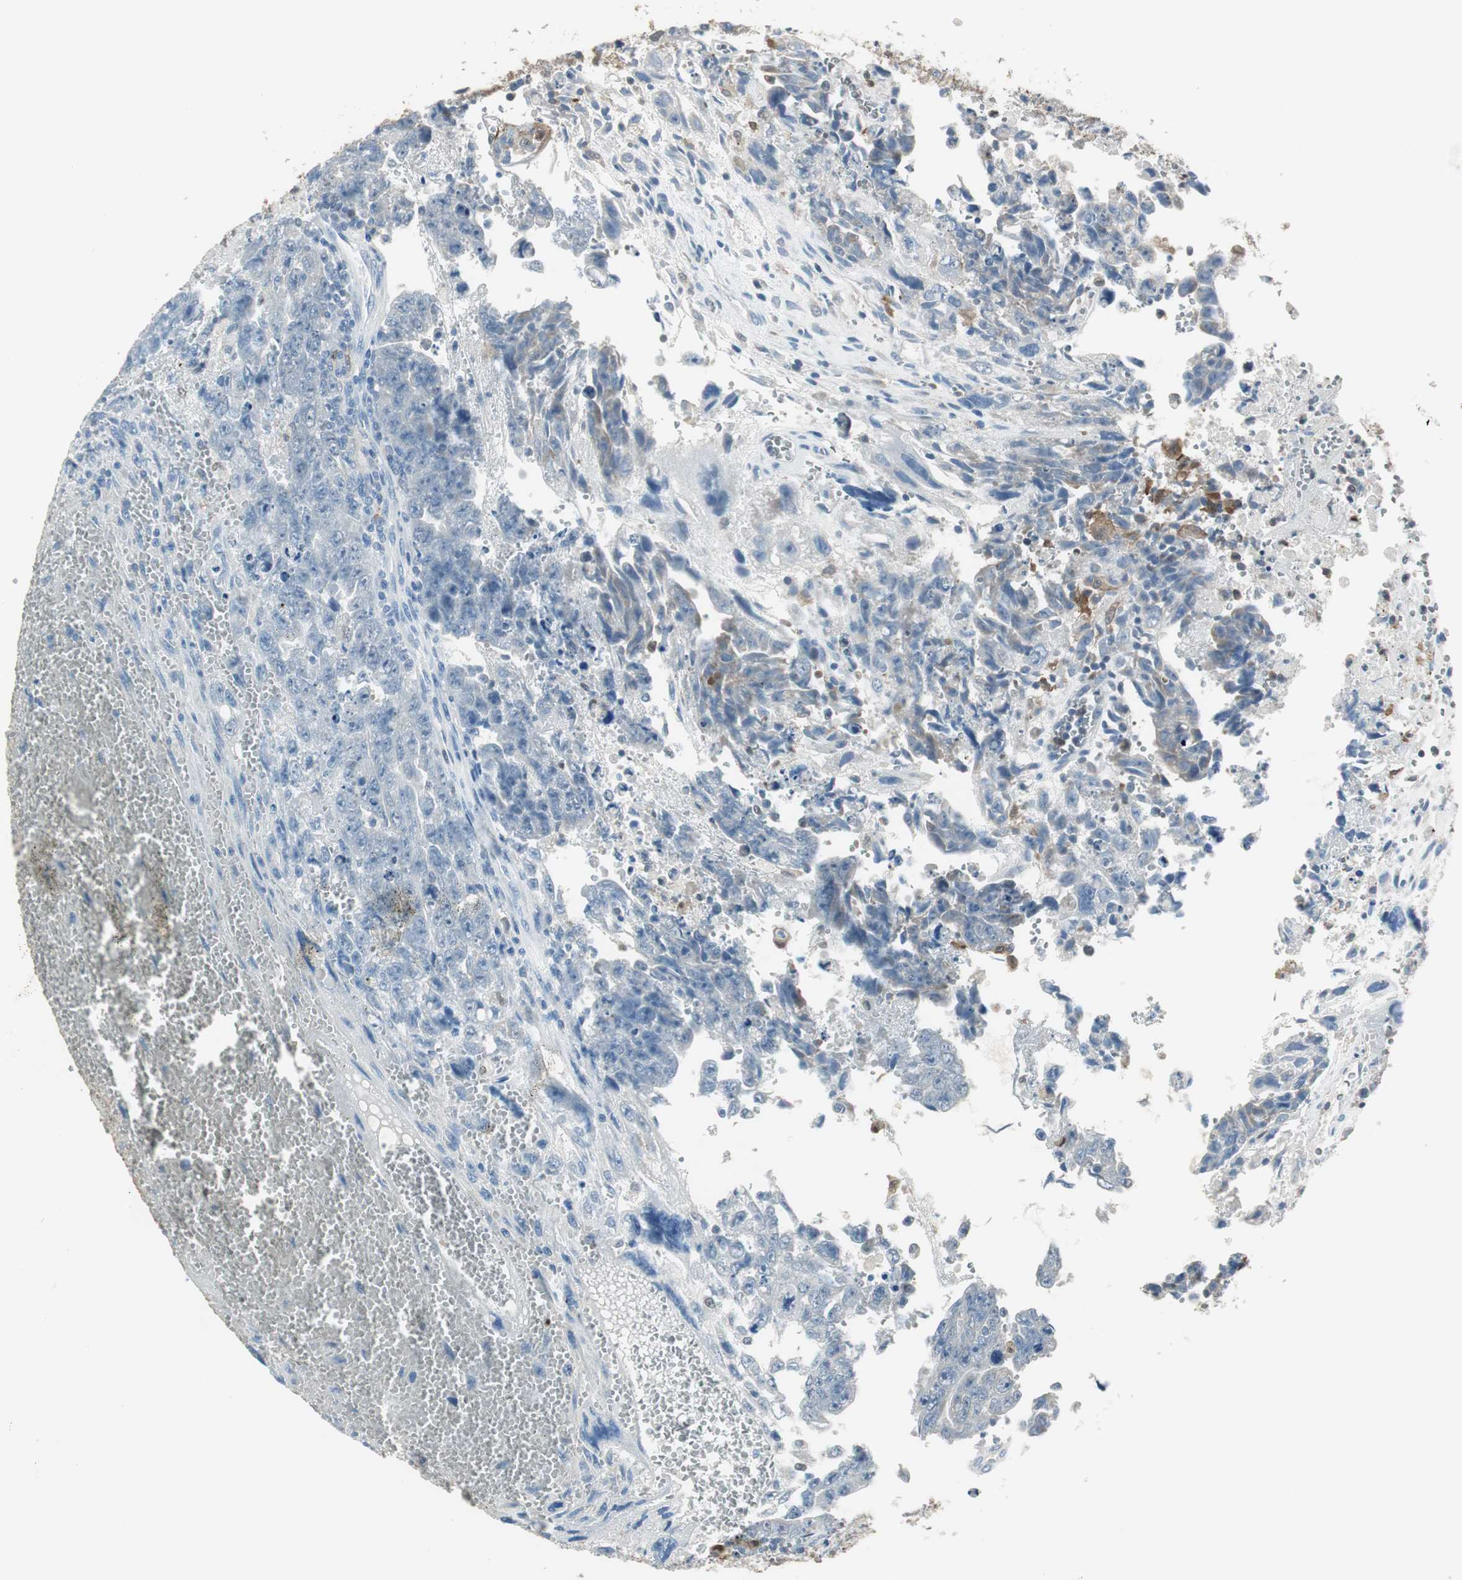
{"staining": {"intensity": "negative", "quantity": "none", "location": "none"}, "tissue": "testis cancer", "cell_type": "Tumor cells", "image_type": "cancer", "snomed": [{"axis": "morphology", "description": "Carcinoma, Embryonal, NOS"}, {"axis": "topography", "description": "Testis"}], "caption": "Immunohistochemical staining of human testis cancer (embryonal carcinoma) demonstrates no significant expression in tumor cells.", "gene": "MSTO1", "patient": {"sex": "male", "age": 28}}